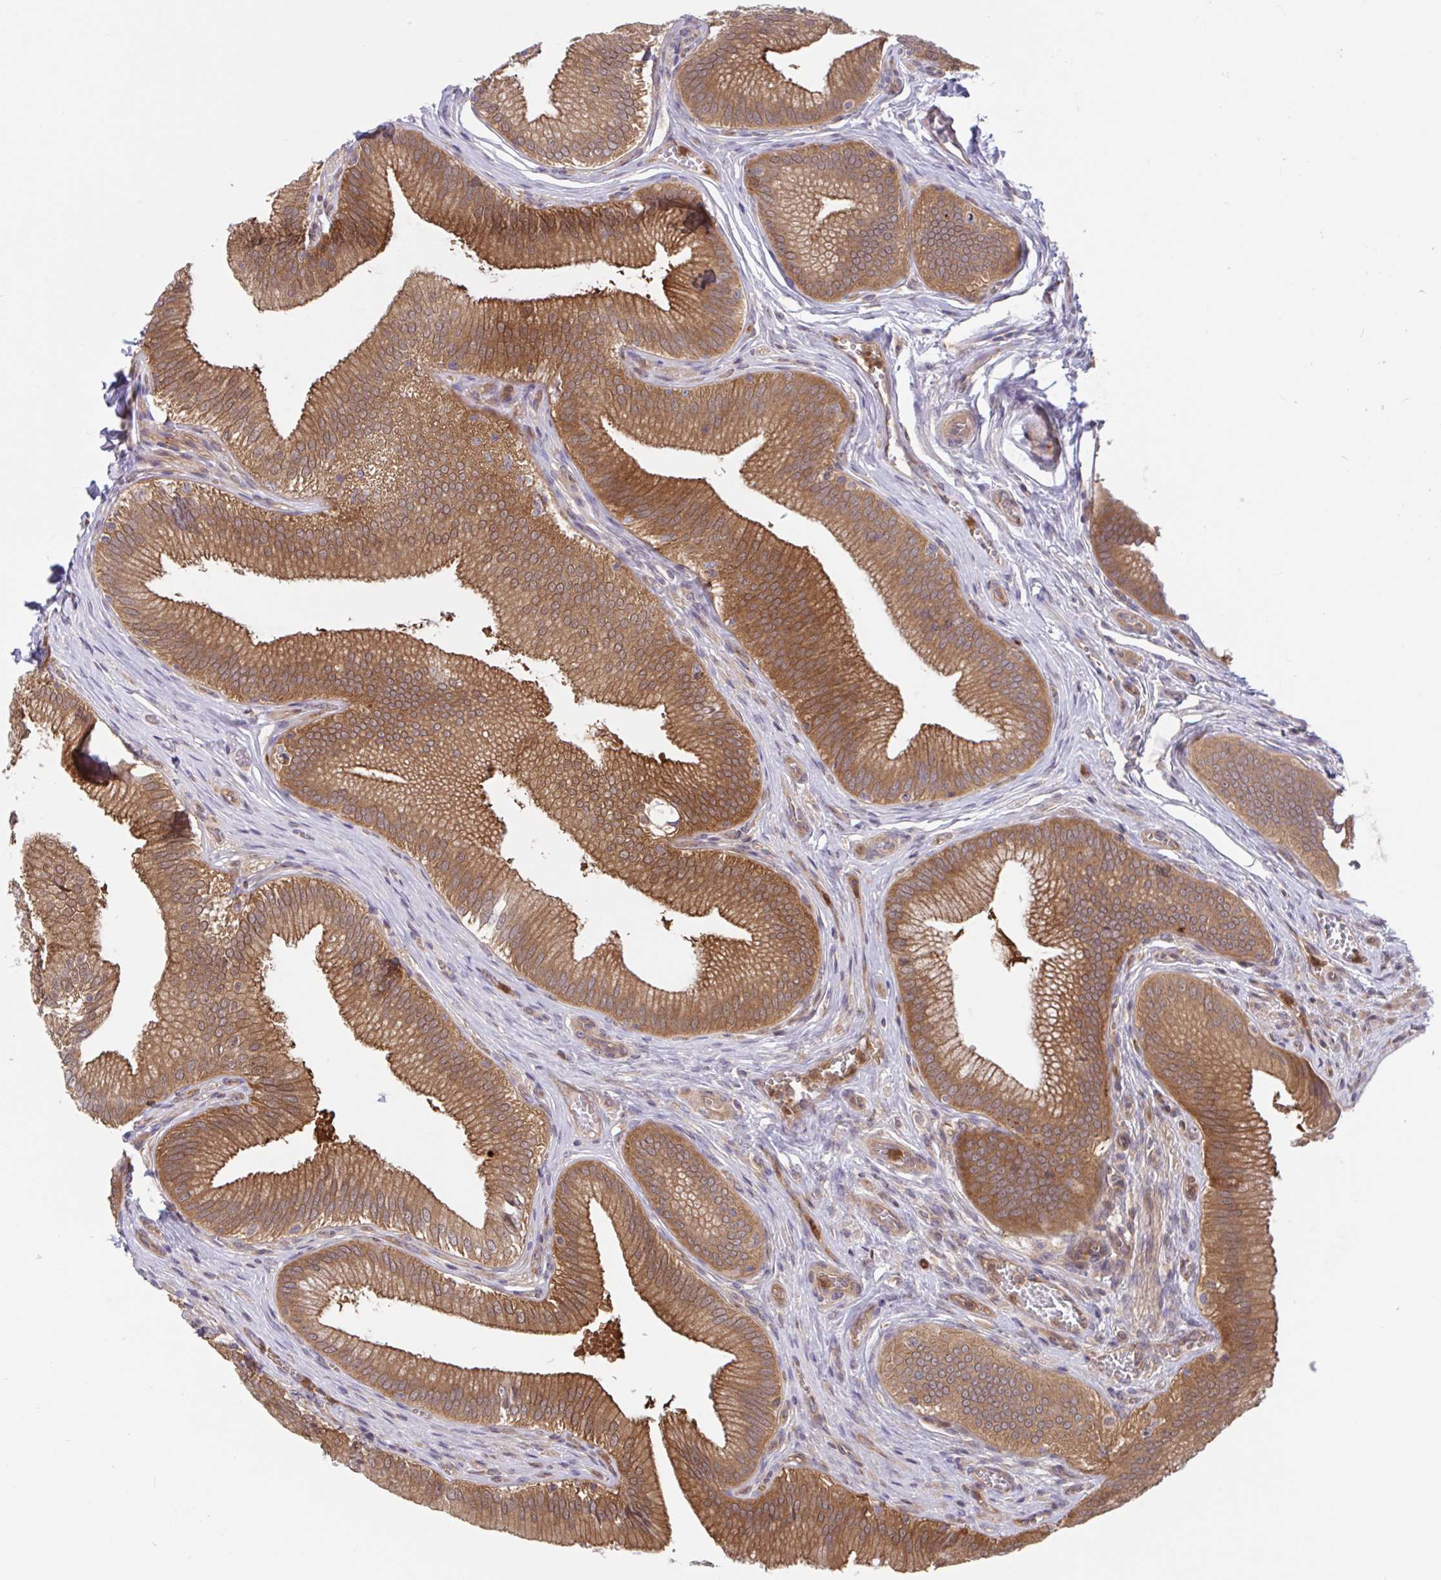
{"staining": {"intensity": "strong", "quantity": ">75%", "location": "cytoplasmic/membranous"}, "tissue": "gallbladder", "cell_type": "Glandular cells", "image_type": "normal", "snomed": [{"axis": "morphology", "description": "Normal tissue, NOS"}, {"axis": "topography", "description": "Gallbladder"}], "caption": "Glandular cells display high levels of strong cytoplasmic/membranous staining in about >75% of cells in normal gallbladder.", "gene": "LMNTD2", "patient": {"sex": "male", "age": 17}}